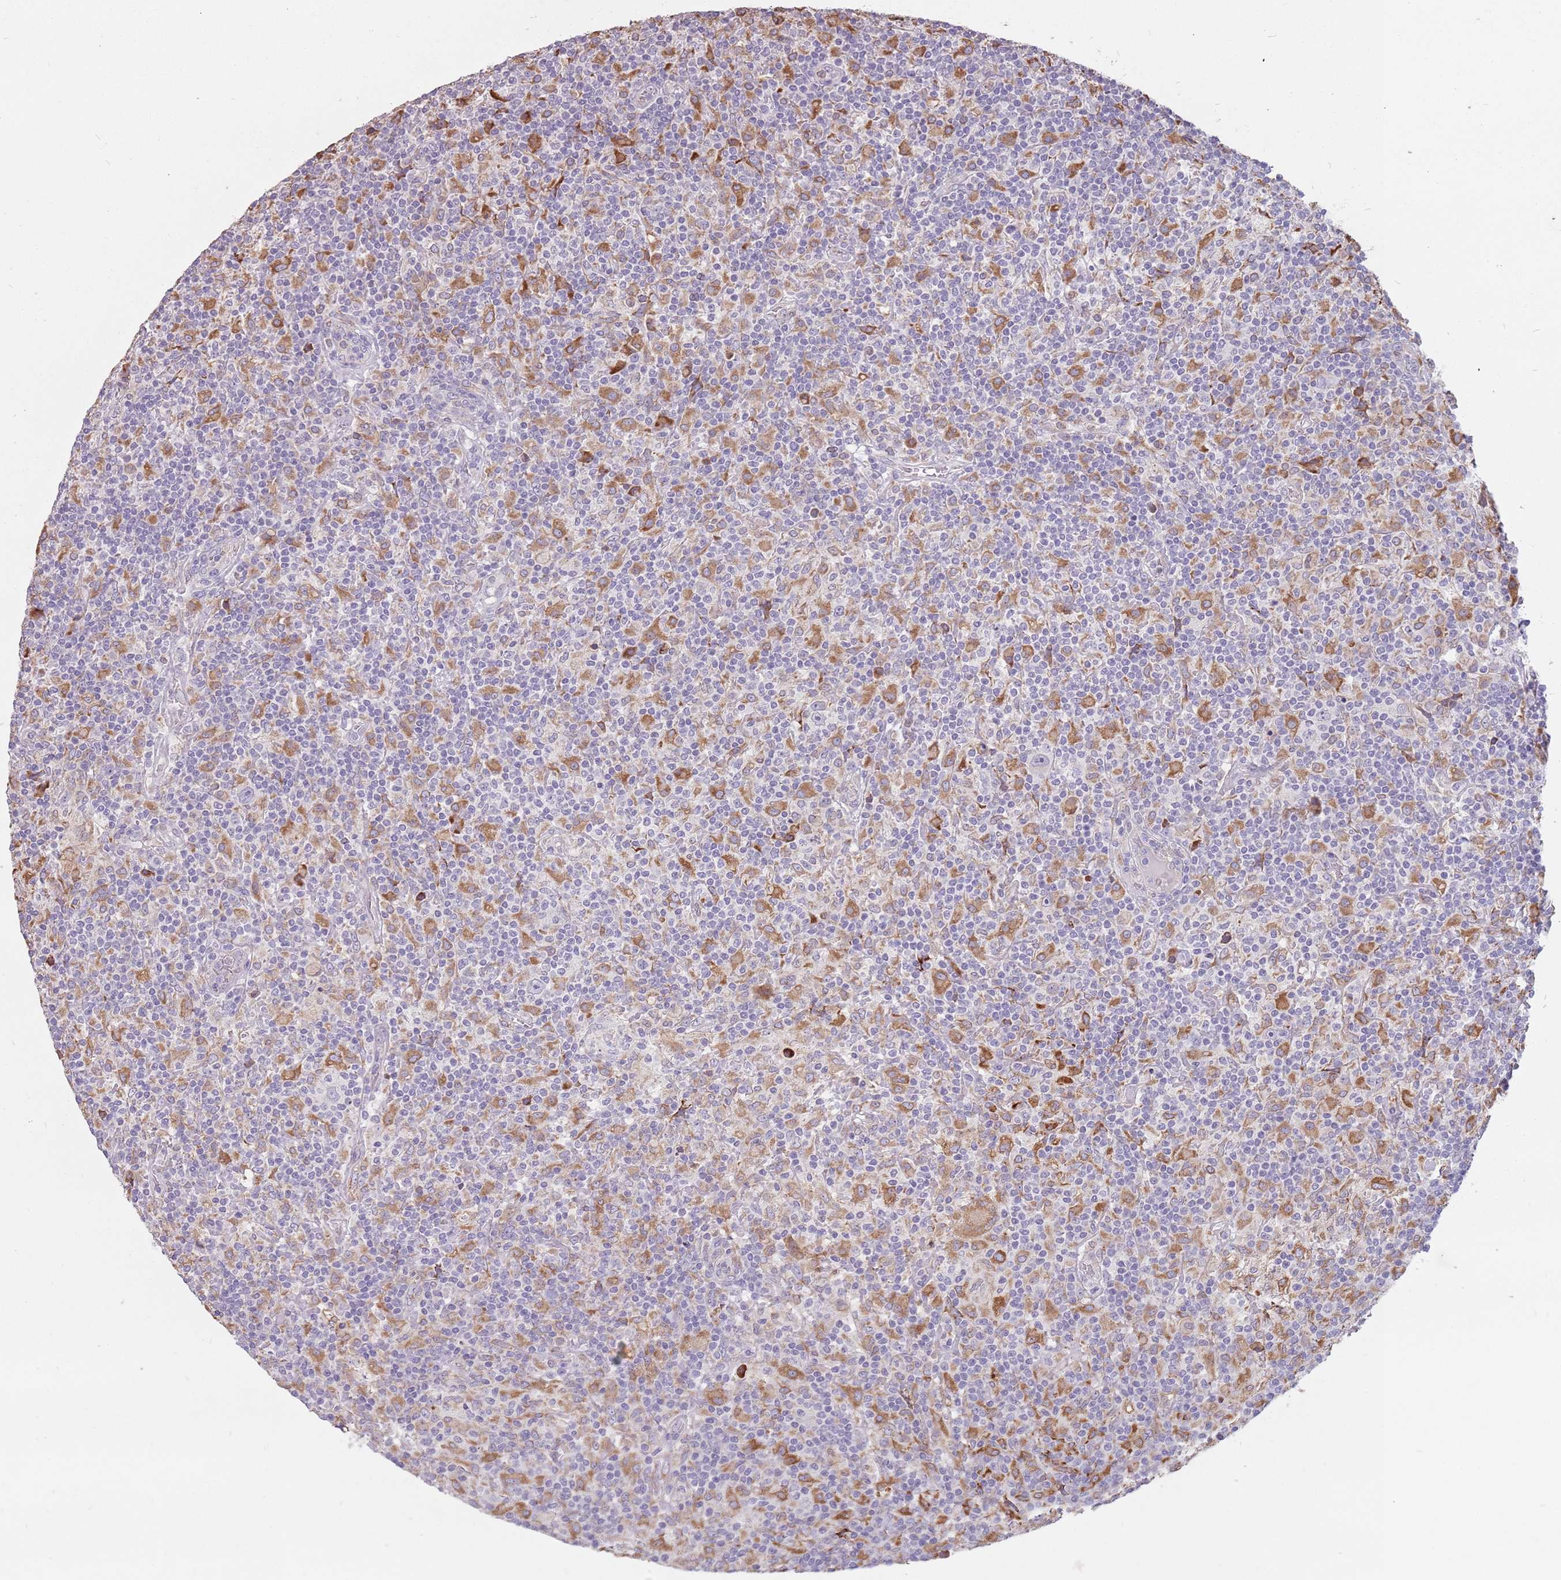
{"staining": {"intensity": "negative", "quantity": "none", "location": "none"}, "tissue": "lymphoma", "cell_type": "Tumor cells", "image_type": "cancer", "snomed": [{"axis": "morphology", "description": "Hodgkin's disease, NOS"}, {"axis": "topography", "description": "Lymph node"}], "caption": "A high-resolution micrograph shows immunohistochemistry staining of Hodgkin's disease, which reveals no significant expression in tumor cells. The staining was performed using DAB to visualize the protein expression in brown, while the nuclei were stained in blue with hematoxylin (Magnification: 20x).", "gene": "RPS9", "patient": {"sex": "male", "age": 70}}